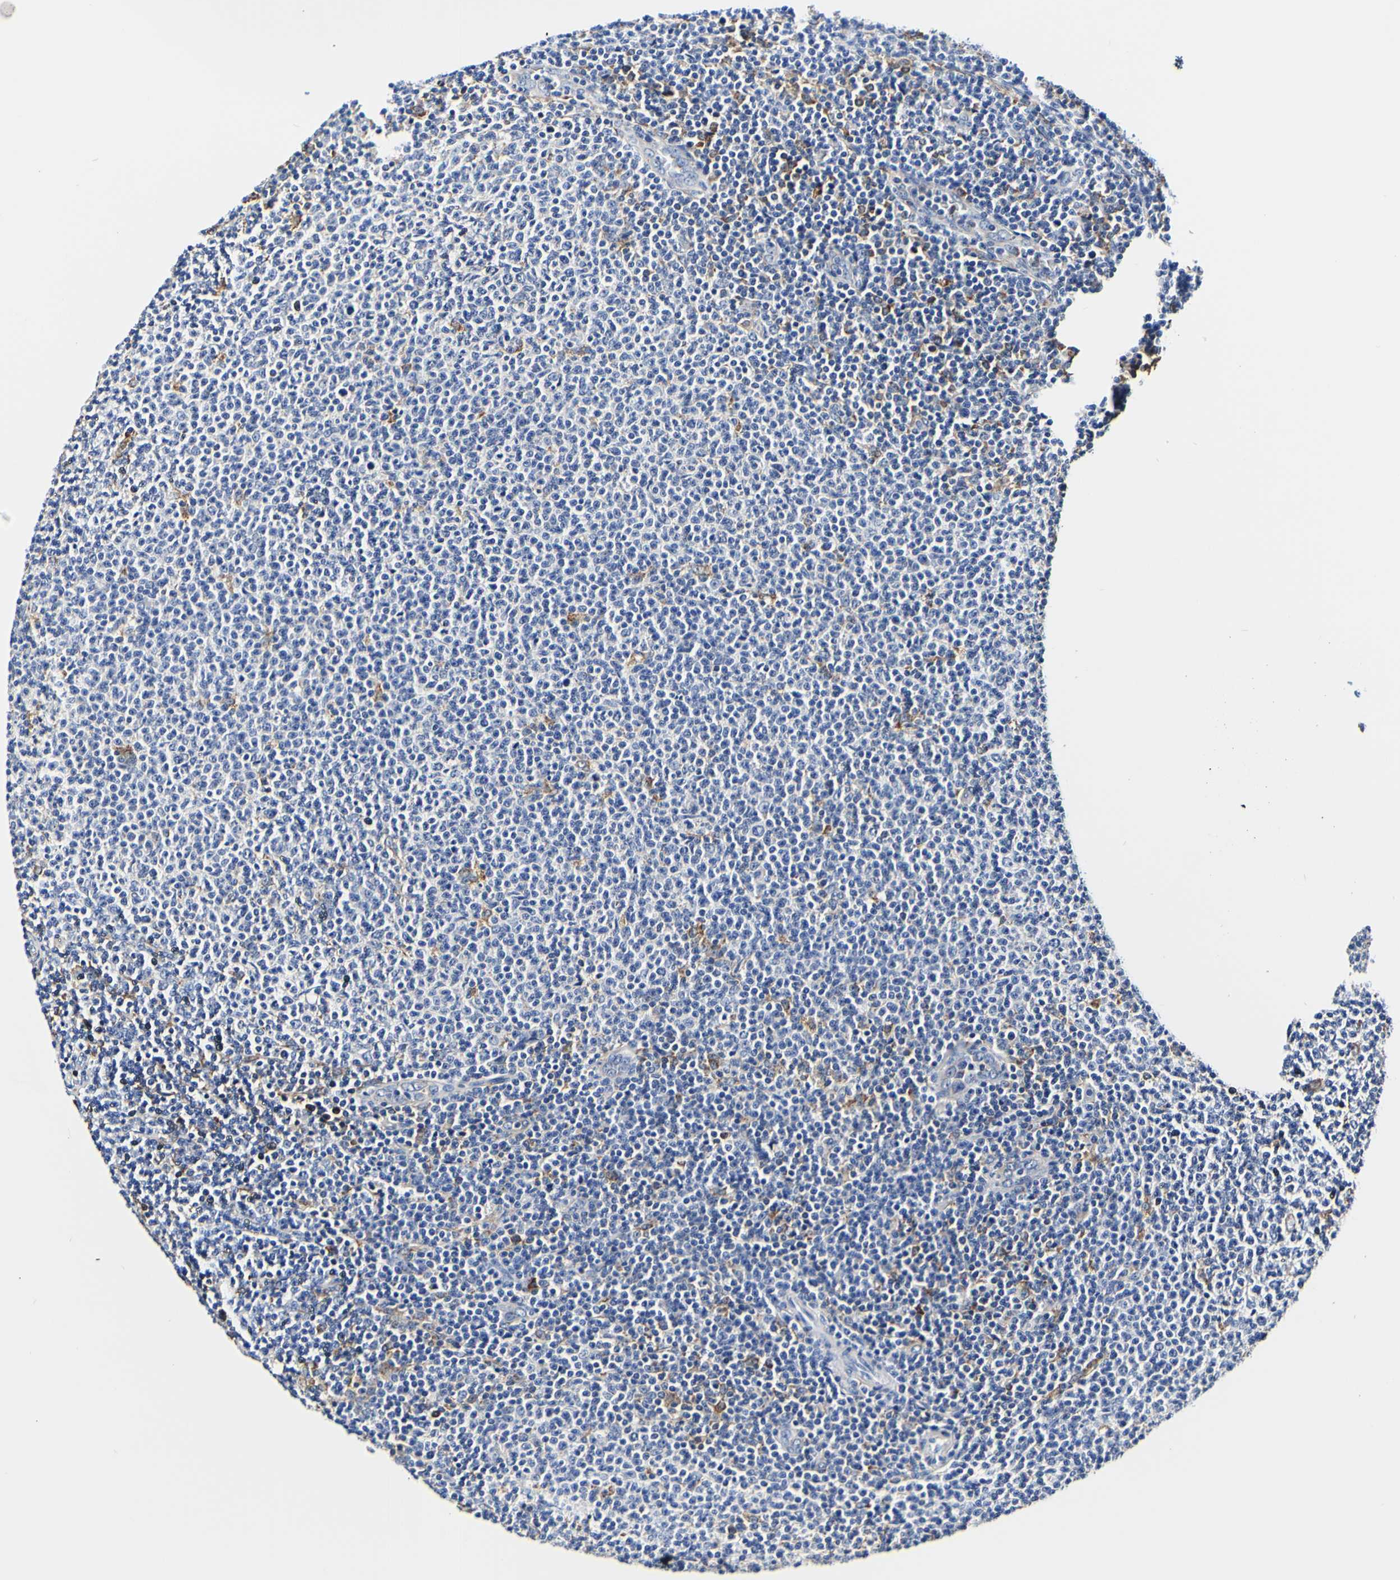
{"staining": {"intensity": "moderate", "quantity": "<25%", "location": "cytoplasmic/membranous"}, "tissue": "lymphoma", "cell_type": "Tumor cells", "image_type": "cancer", "snomed": [{"axis": "morphology", "description": "Malignant lymphoma, non-Hodgkin's type, Low grade"}, {"axis": "topography", "description": "Lymph node"}], "caption": "A low amount of moderate cytoplasmic/membranous positivity is present in about <25% of tumor cells in lymphoma tissue.", "gene": "P4HB", "patient": {"sex": "male", "age": 66}}